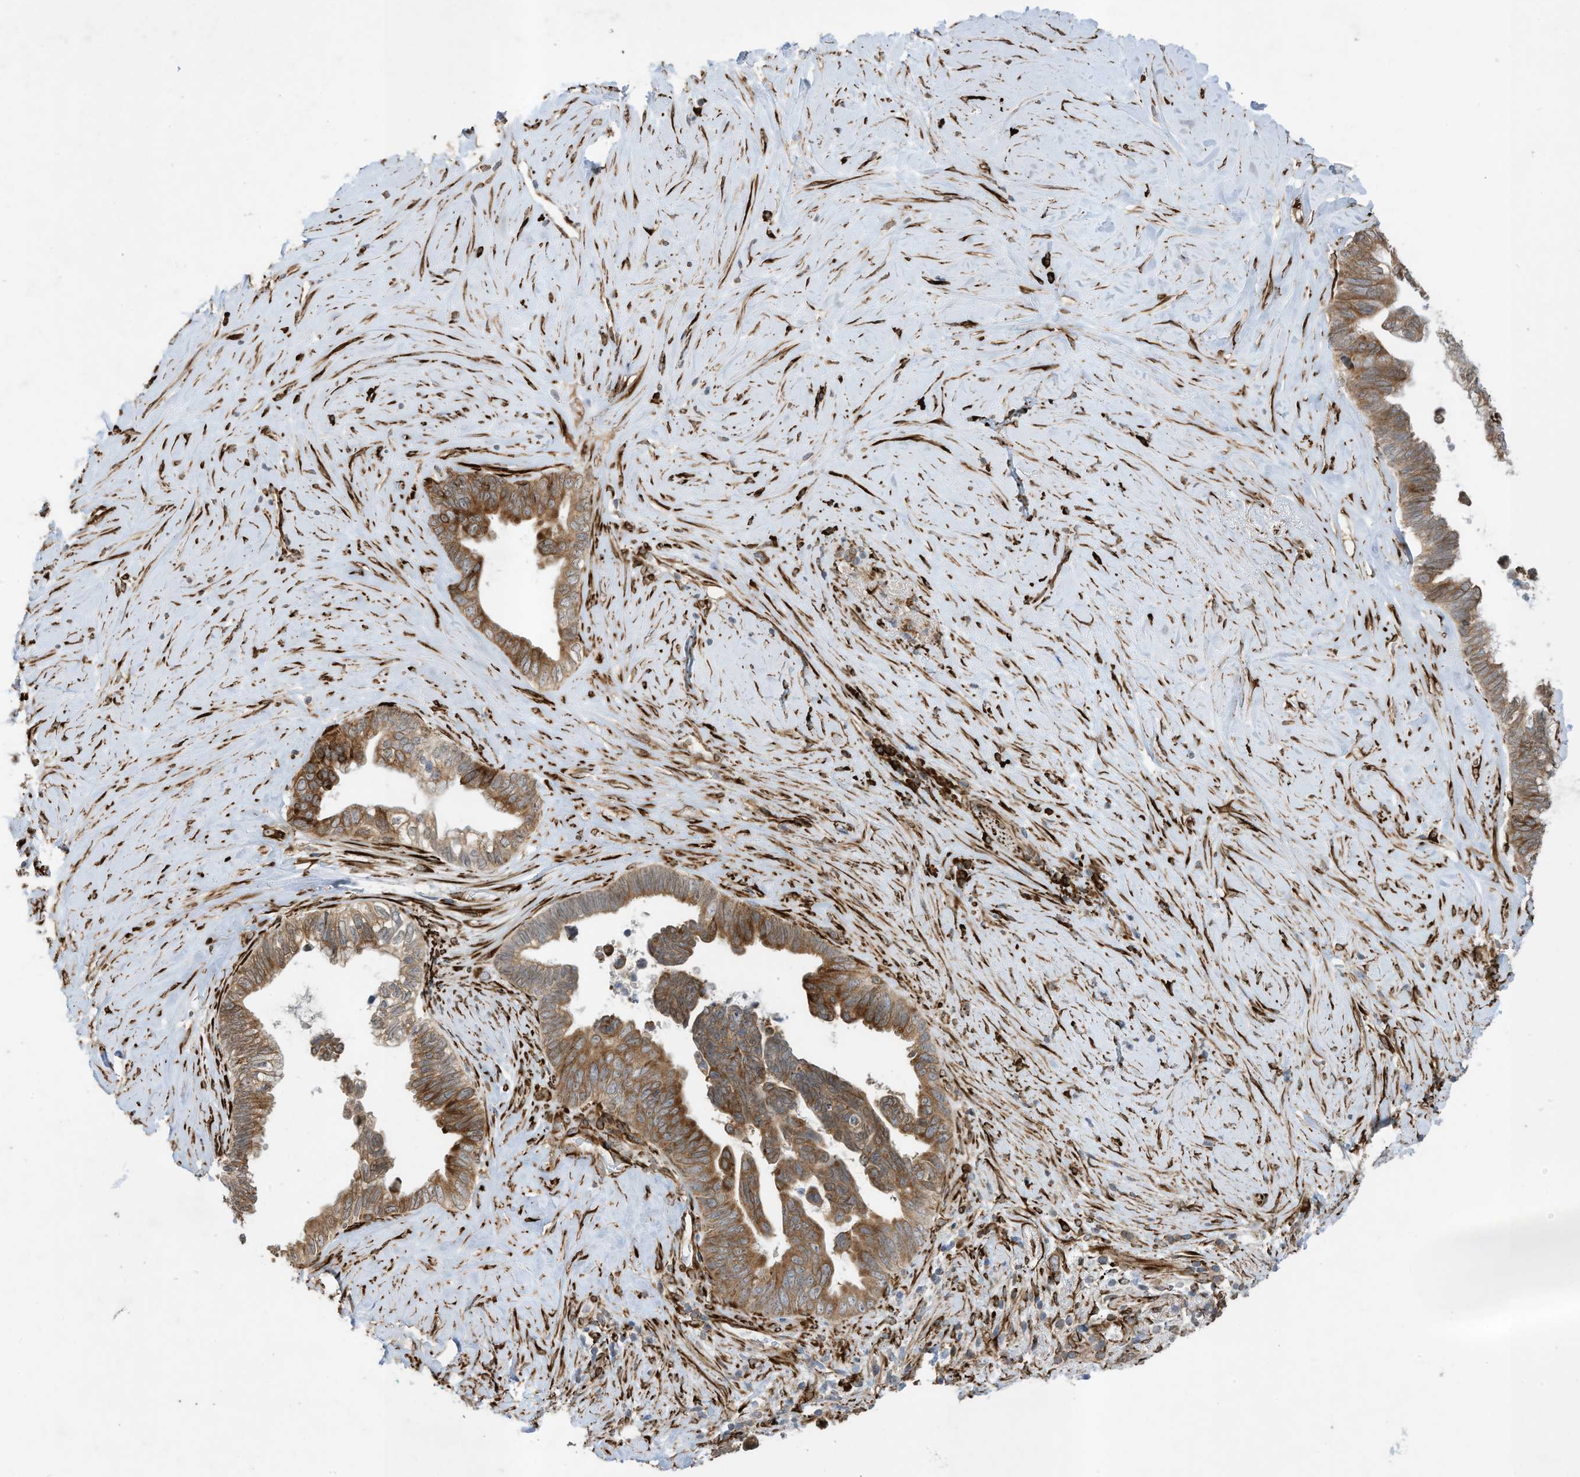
{"staining": {"intensity": "strong", "quantity": ">75%", "location": "cytoplasmic/membranous"}, "tissue": "pancreatic cancer", "cell_type": "Tumor cells", "image_type": "cancer", "snomed": [{"axis": "morphology", "description": "Adenocarcinoma, NOS"}, {"axis": "topography", "description": "Pancreas"}], "caption": "The photomicrograph displays immunohistochemical staining of pancreatic adenocarcinoma. There is strong cytoplasmic/membranous staining is identified in approximately >75% of tumor cells. The protein is shown in brown color, while the nuclei are stained blue.", "gene": "ZBTB45", "patient": {"sex": "female", "age": 72}}